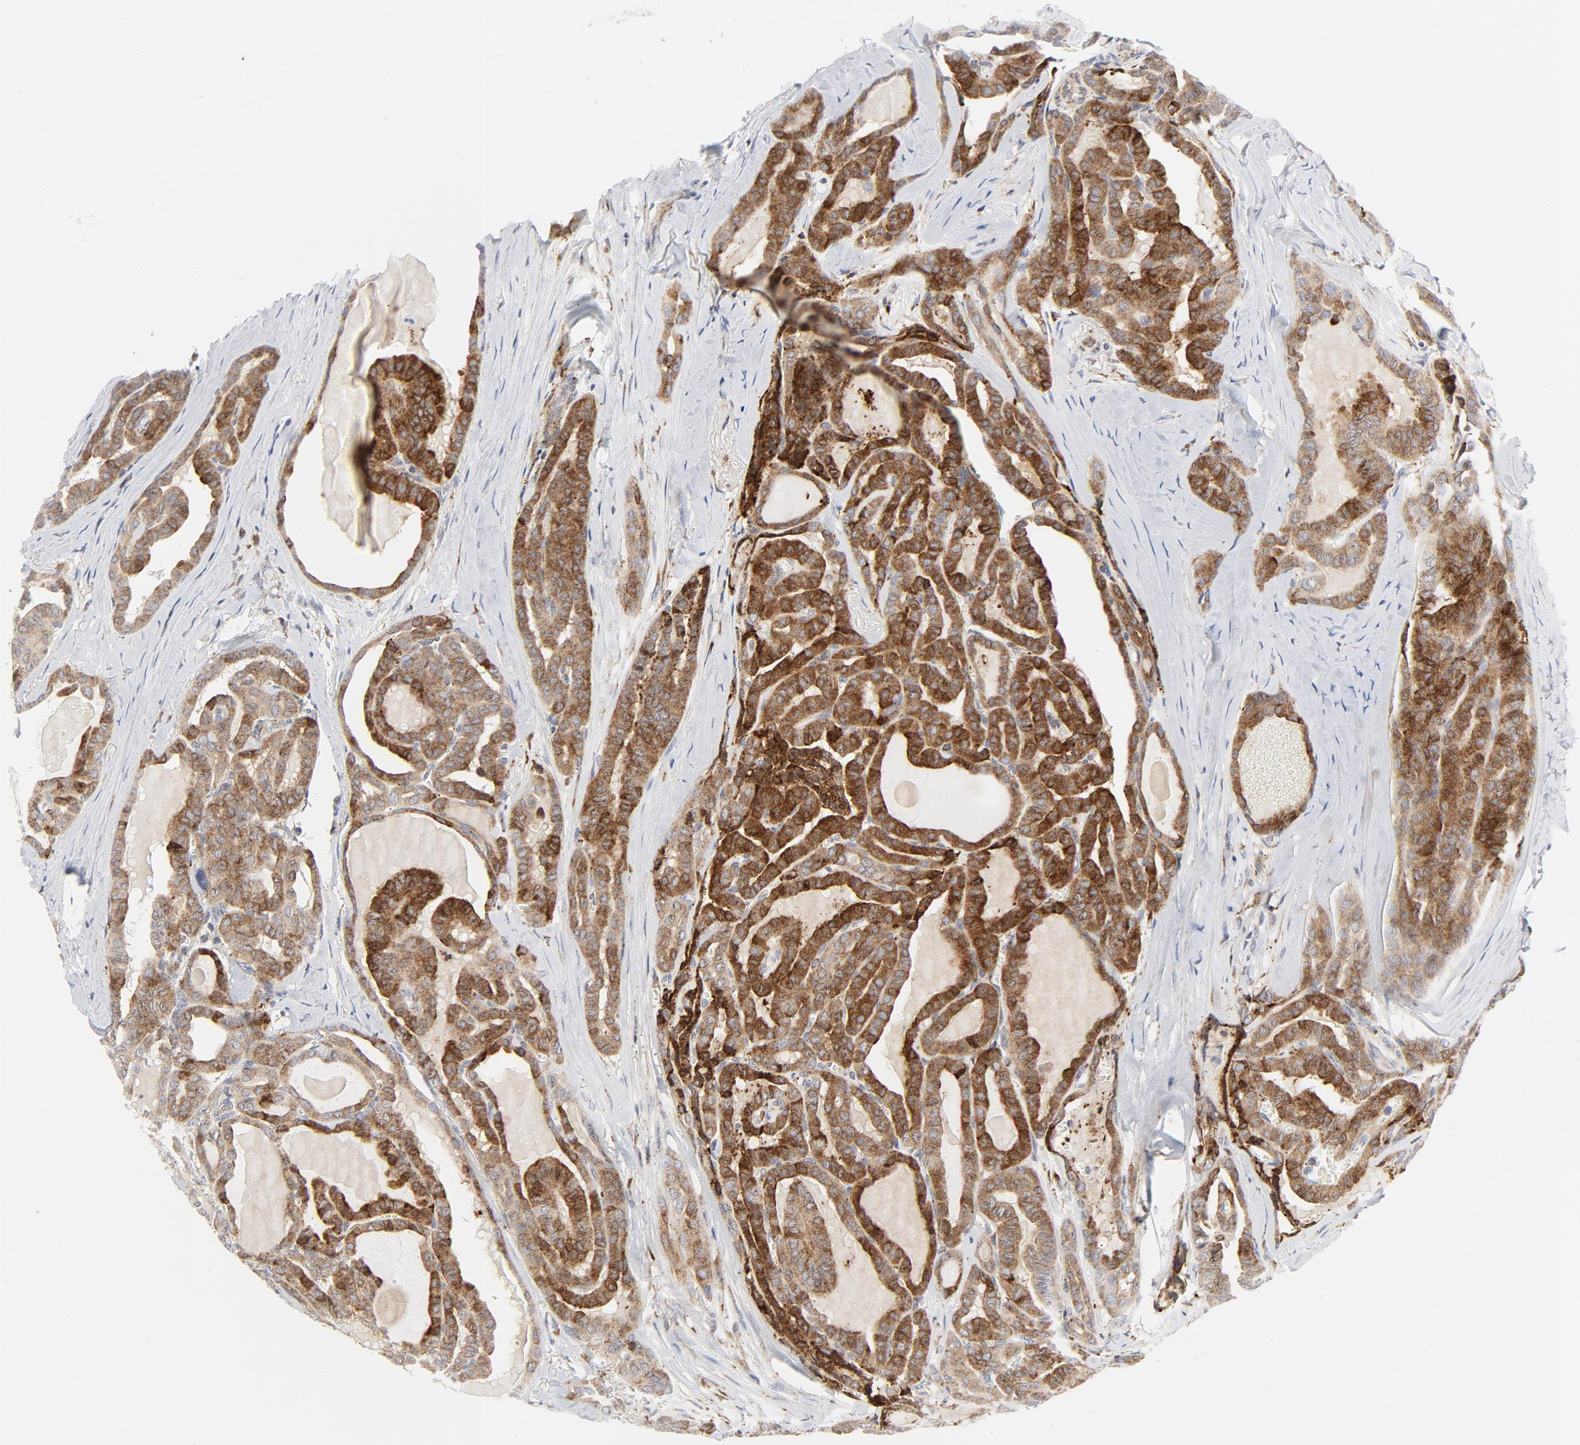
{"staining": {"intensity": "moderate", "quantity": ">75%", "location": "cytoplasmic/membranous"}, "tissue": "thyroid cancer", "cell_type": "Tumor cells", "image_type": "cancer", "snomed": [{"axis": "morphology", "description": "Carcinoma, NOS"}, {"axis": "topography", "description": "Thyroid gland"}], "caption": "Moderate cytoplasmic/membranous staining is present in about >75% of tumor cells in thyroid cancer (carcinoma).", "gene": "LRP6", "patient": {"sex": "female", "age": 91}}